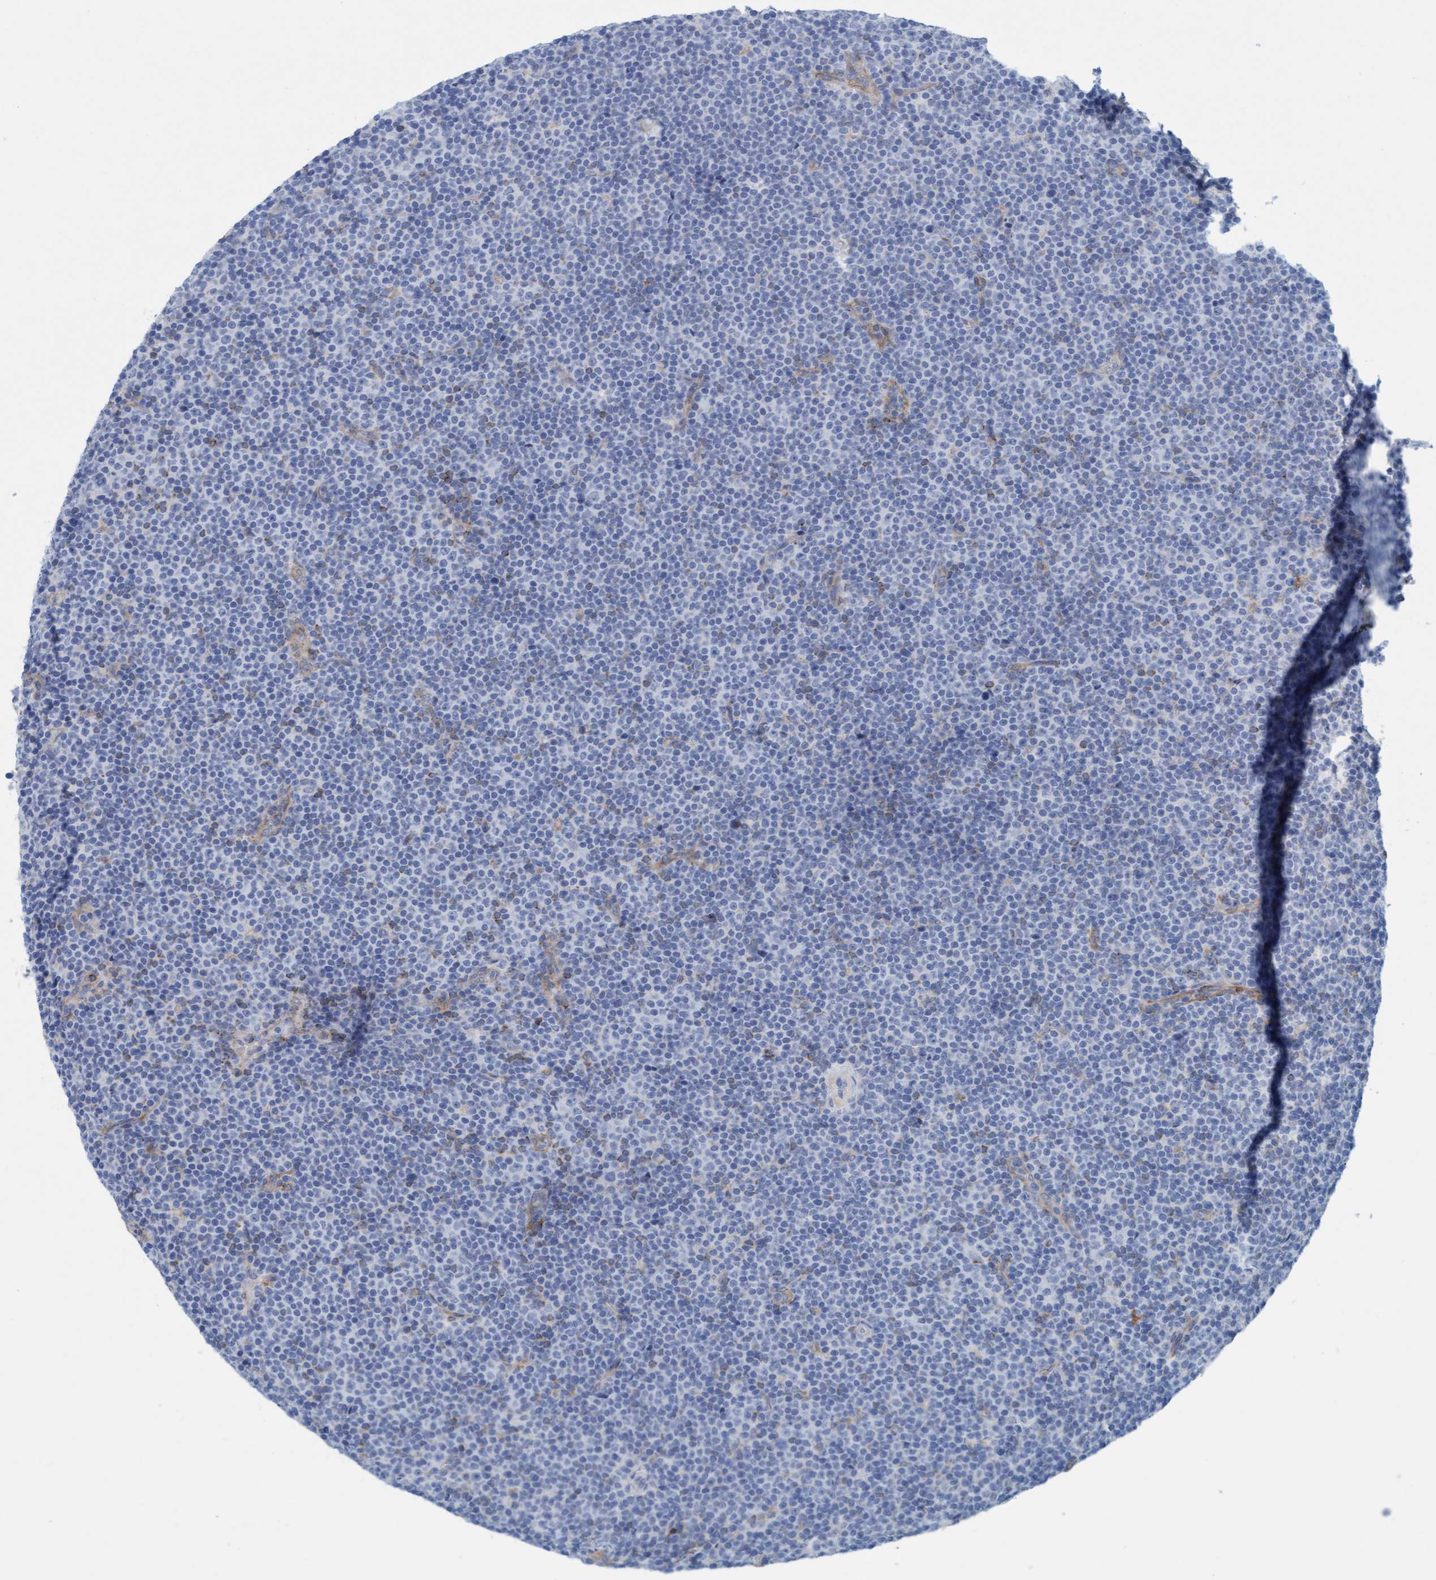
{"staining": {"intensity": "negative", "quantity": "none", "location": "none"}, "tissue": "lymphoma", "cell_type": "Tumor cells", "image_type": "cancer", "snomed": [{"axis": "morphology", "description": "Malignant lymphoma, non-Hodgkin's type, Low grade"}, {"axis": "topography", "description": "Lymph node"}], "caption": "This is an IHC micrograph of human low-grade malignant lymphoma, non-Hodgkin's type. There is no expression in tumor cells.", "gene": "SIGIRR", "patient": {"sex": "female", "age": 67}}